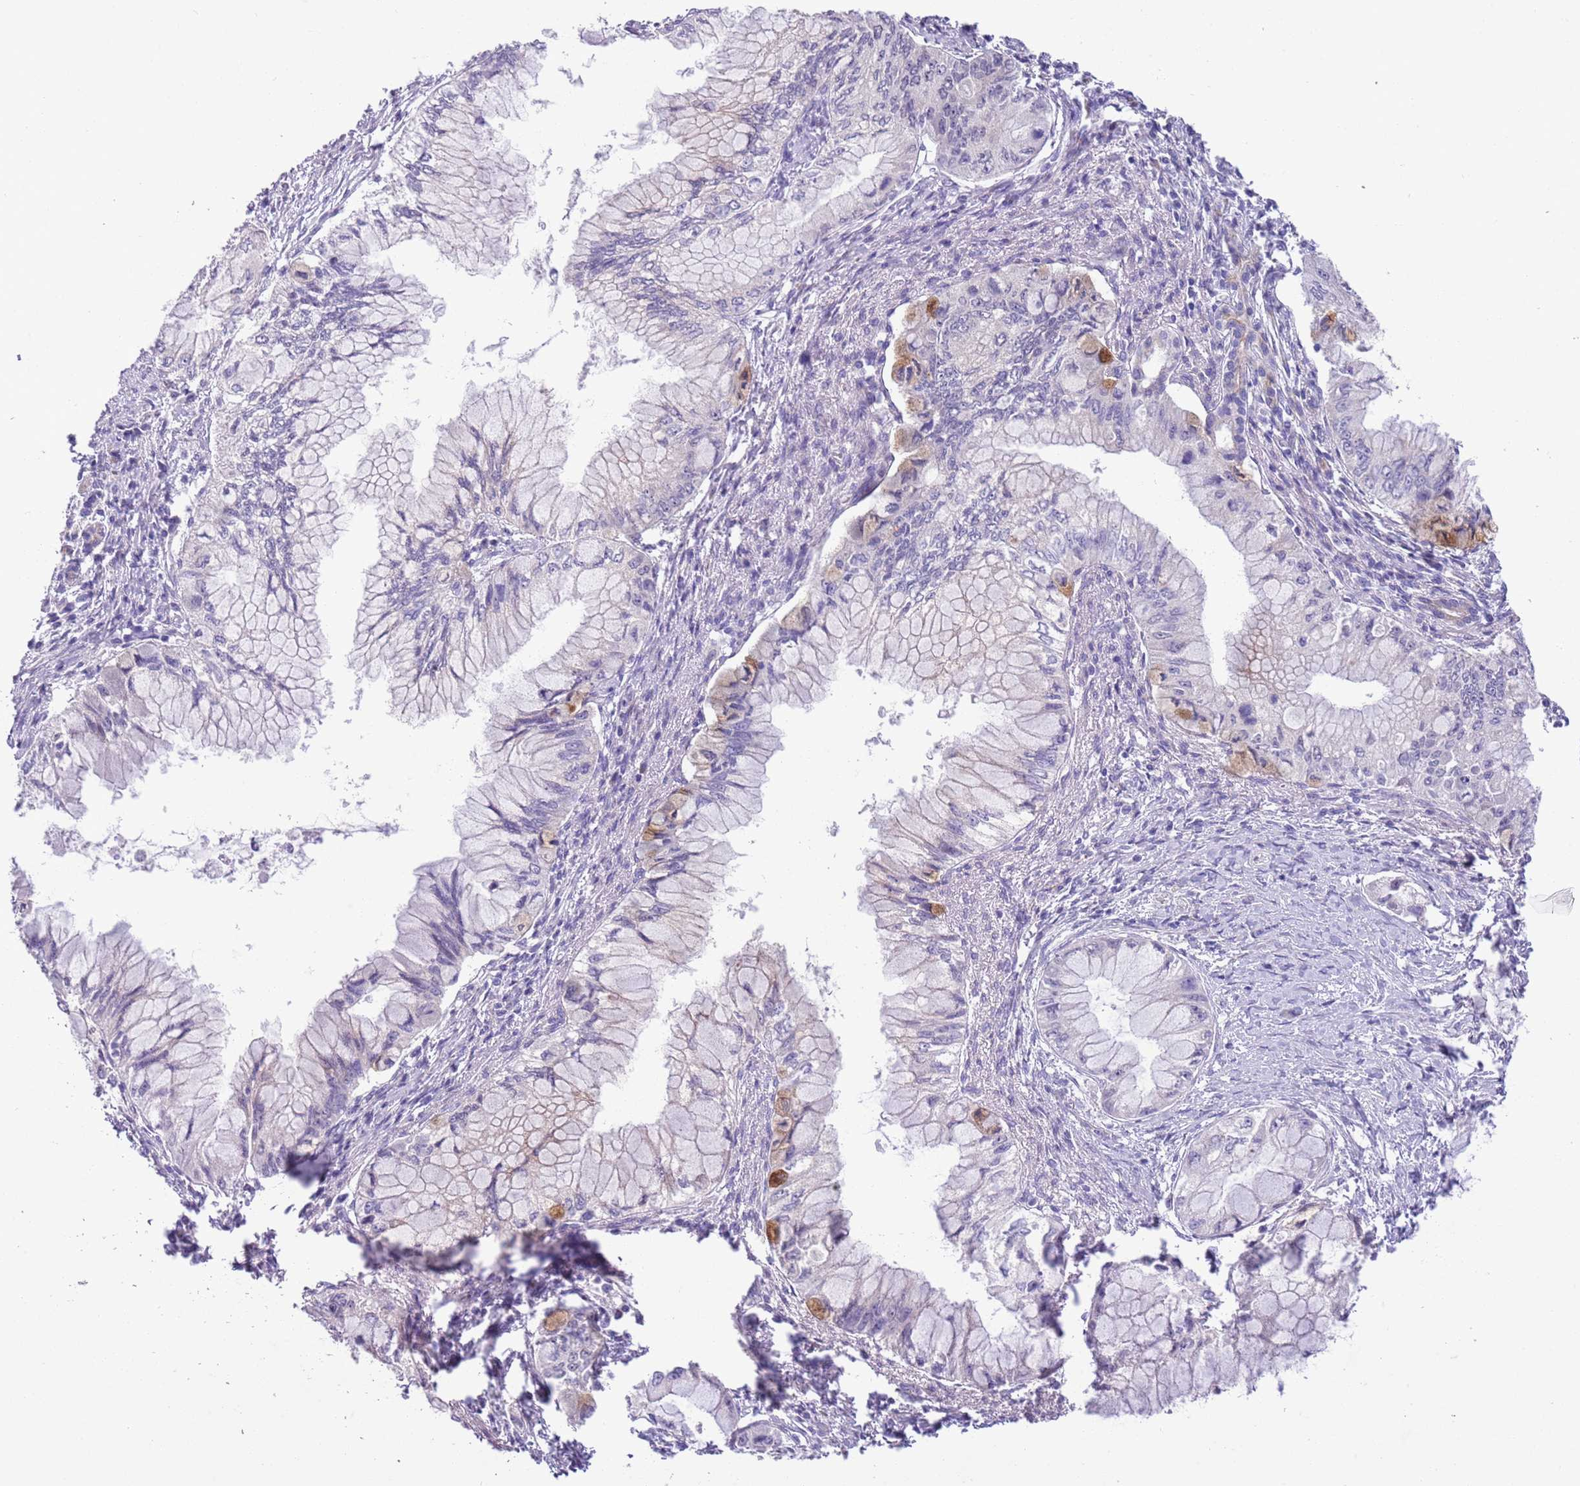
{"staining": {"intensity": "negative", "quantity": "none", "location": "none"}, "tissue": "pancreatic cancer", "cell_type": "Tumor cells", "image_type": "cancer", "snomed": [{"axis": "morphology", "description": "Adenocarcinoma, NOS"}, {"axis": "topography", "description": "Pancreas"}], "caption": "DAB immunohistochemical staining of human adenocarcinoma (pancreatic) demonstrates no significant positivity in tumor cells.", "gene": "MRPL32", "patient": {"sex": "male", "age": 48}}